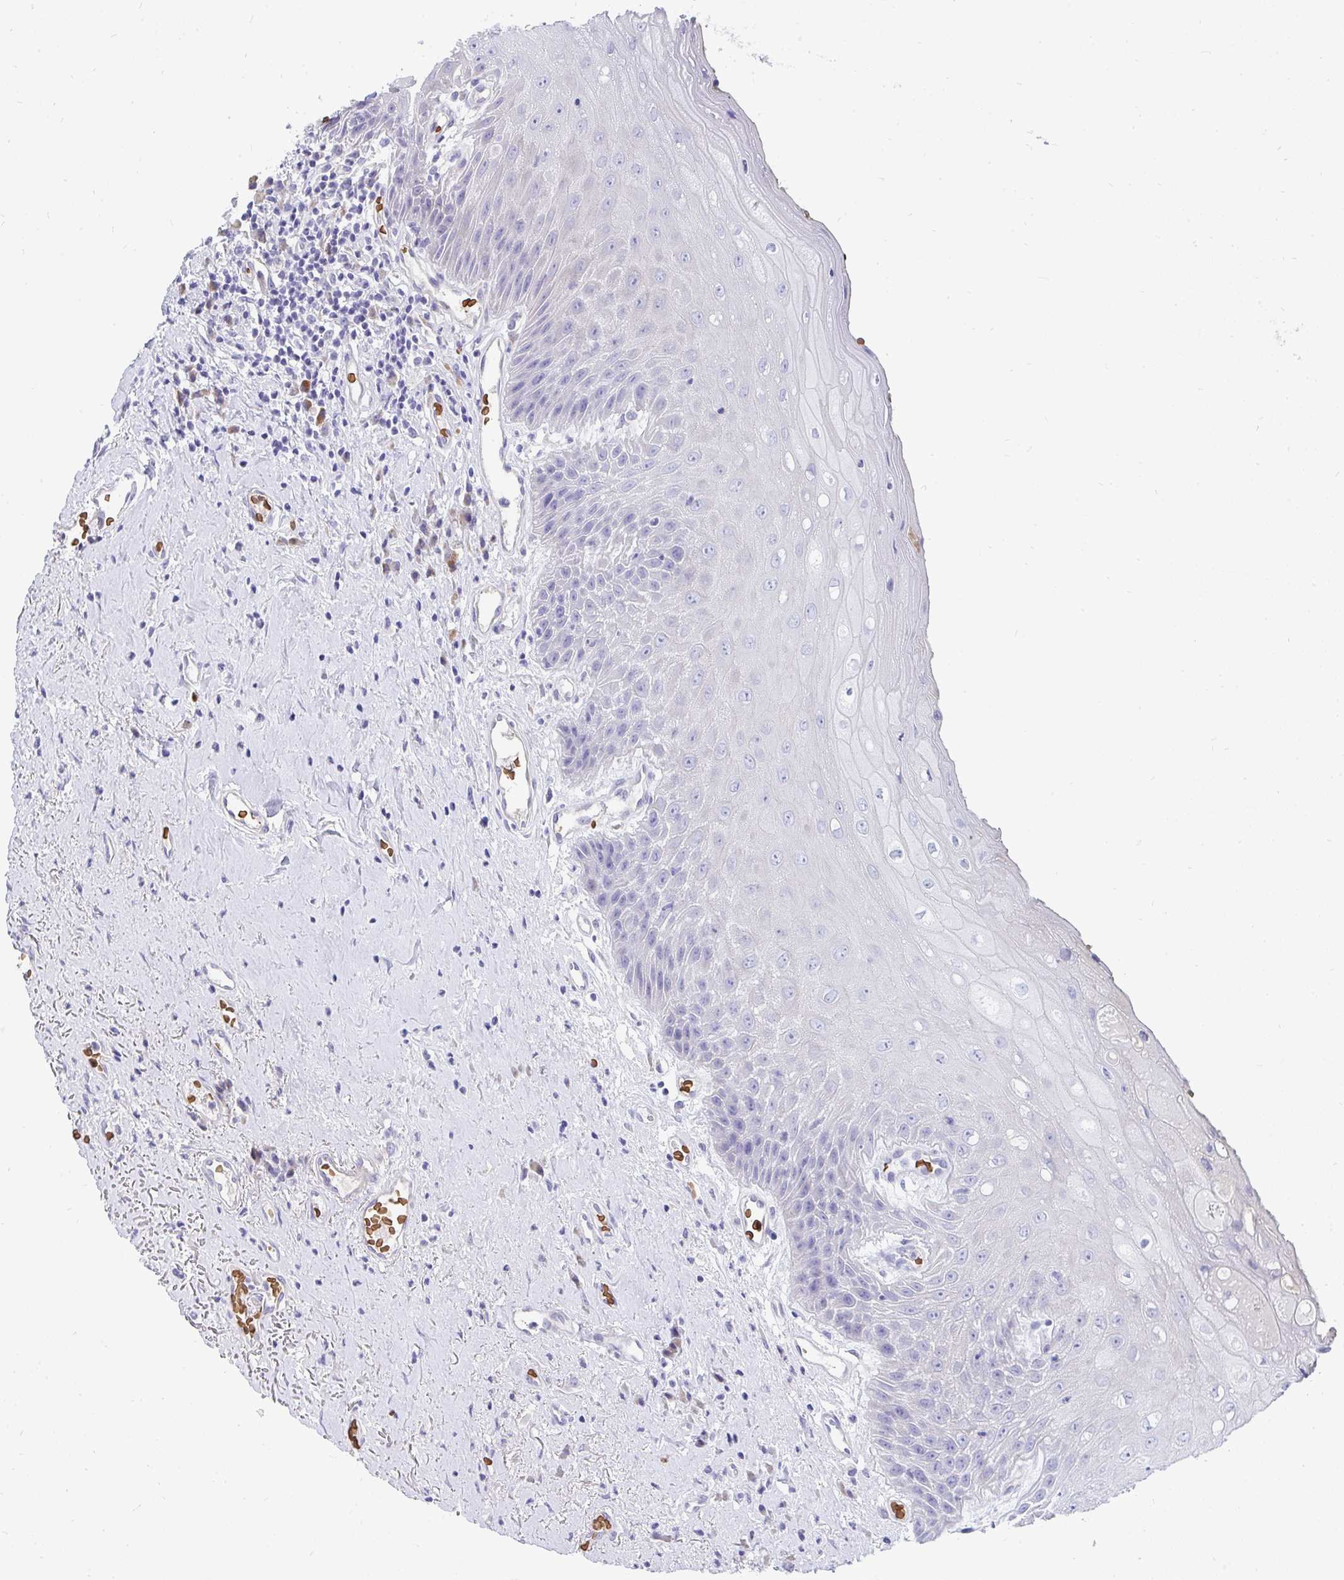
{"staining": {"intensity": "negative", "quantity": "none", "location": "none"}, "tissue": "oral mucosa", "cell_type": "Squamous epithelial cells", "image_type": "normal", "snomed": [{"axis": "morphology", "description": "Normal tissue, NOS"}, {"axis": "morphology", "description": "Squamous cell carcinoma, NOS"}, {"axis": "topography", "description": "Oral tissue"}, {"axis": "topography", "description": "Peripheral nerve tissue"}, {"axis": "topography", "description": "Head-Neck"}], "caption": "Squamous epithelial cells are negative for protein expression in normal human oral mucosa. Nuclei are stained in blue.", "gene": "MROH2B", "patient": {"sex": "female", "age": 59}}